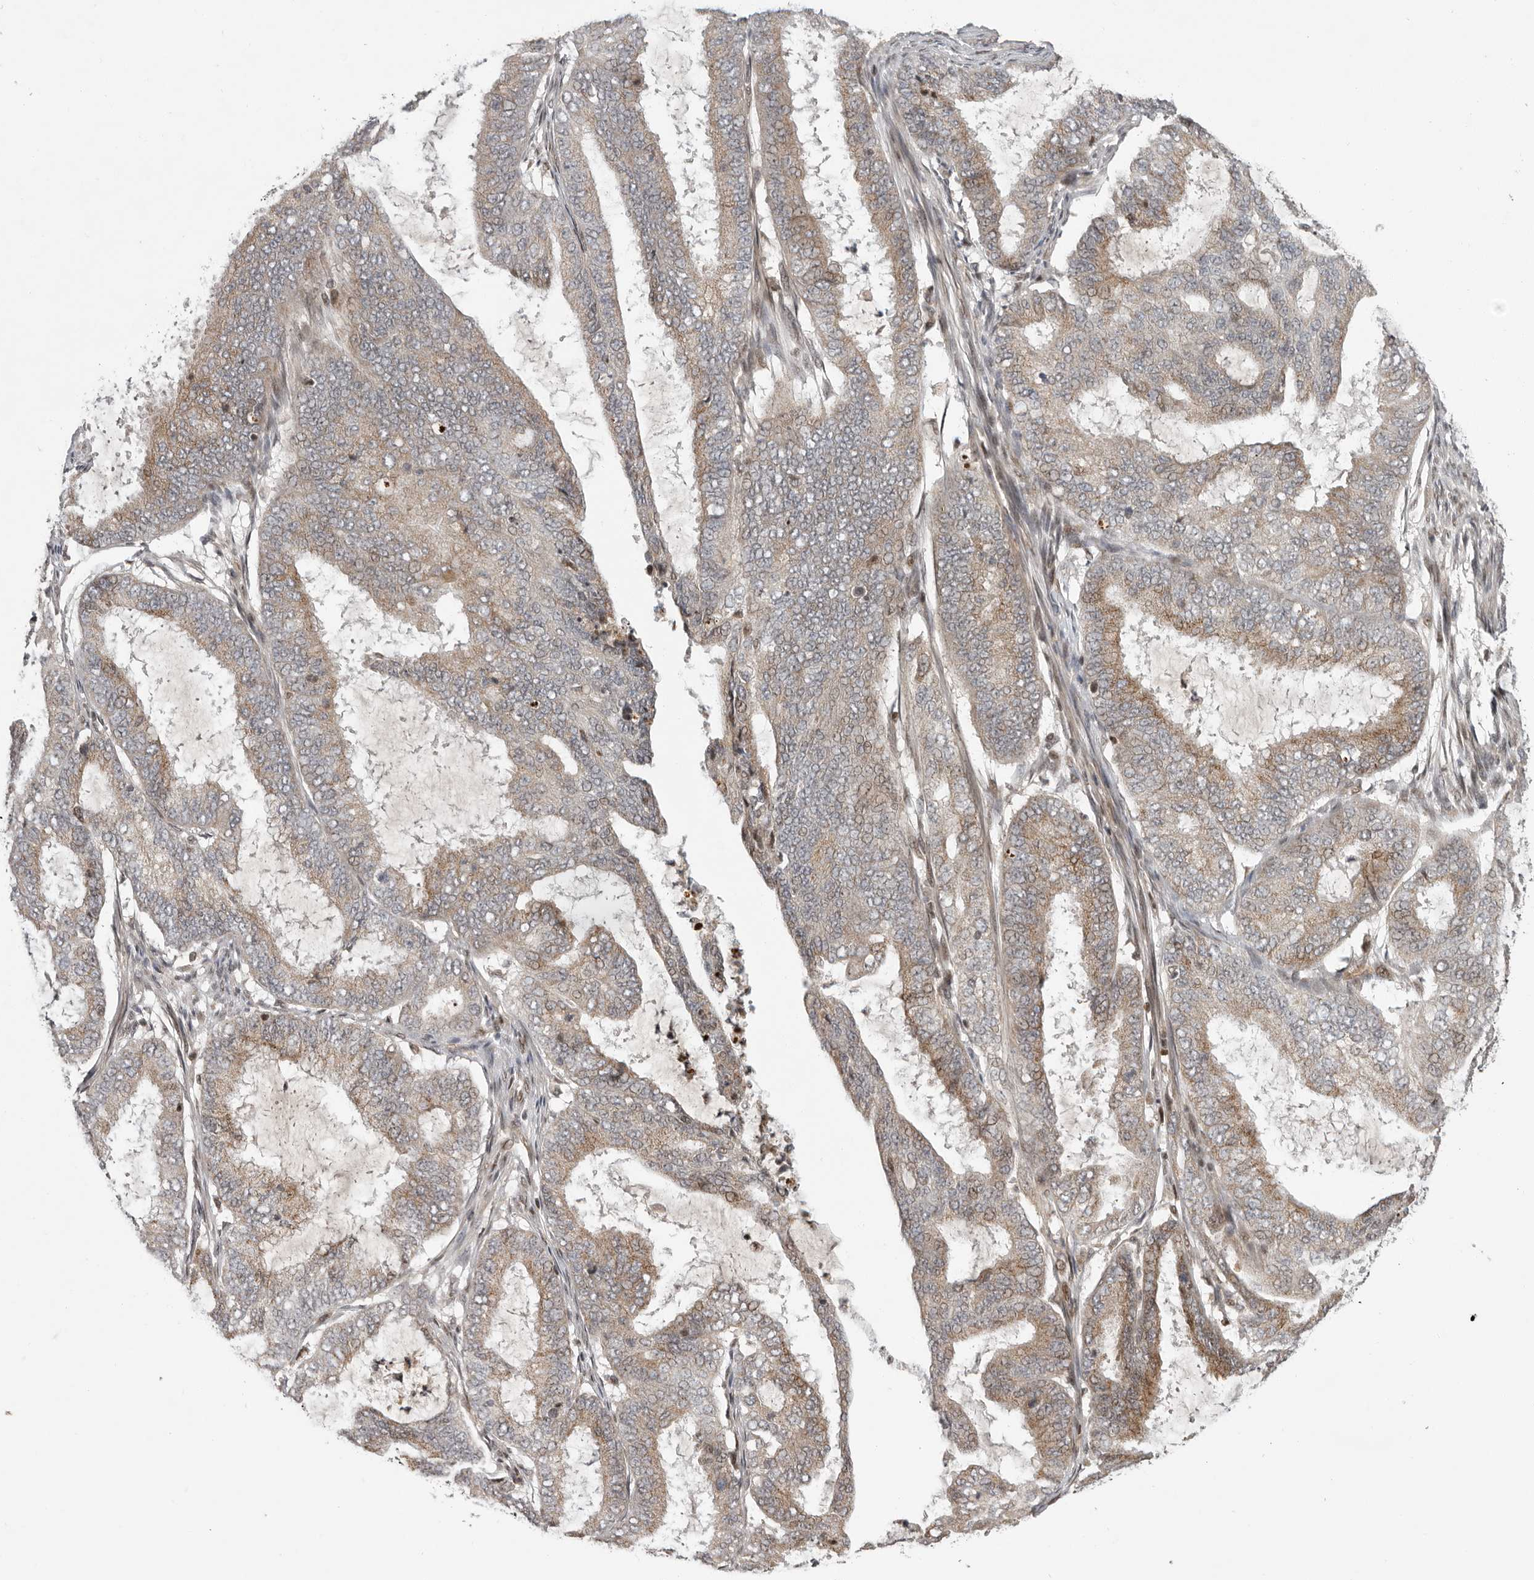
{"staining": {"intensity": "weak", "quantity": ">75%", "location": "cytoplasmic/membranous"}, "tissue": "endometrial cancer", "cell_type": "Tumor cells", "image_type": "cancer", "snomed": [{"axis": "morphology", "description": "Adenocarcinoma, NOS"}, {"axis": "topography", "description": "Endometrium"}], "caption": "An immunohistochemistry (IHC) image of neoplastic tissue is shown. Protein staining in brown highlights weak cytoplasmic/membranous positivity in endometrial cancer (adenocarcinoma) within tumor cells. The staining is performed using DAB brown chromogen to label protein expression. The nuclei are counter-stained blue using hematoxylin.", "gene": "RABIF", "patient": {"sex": "female", "age": 51}}